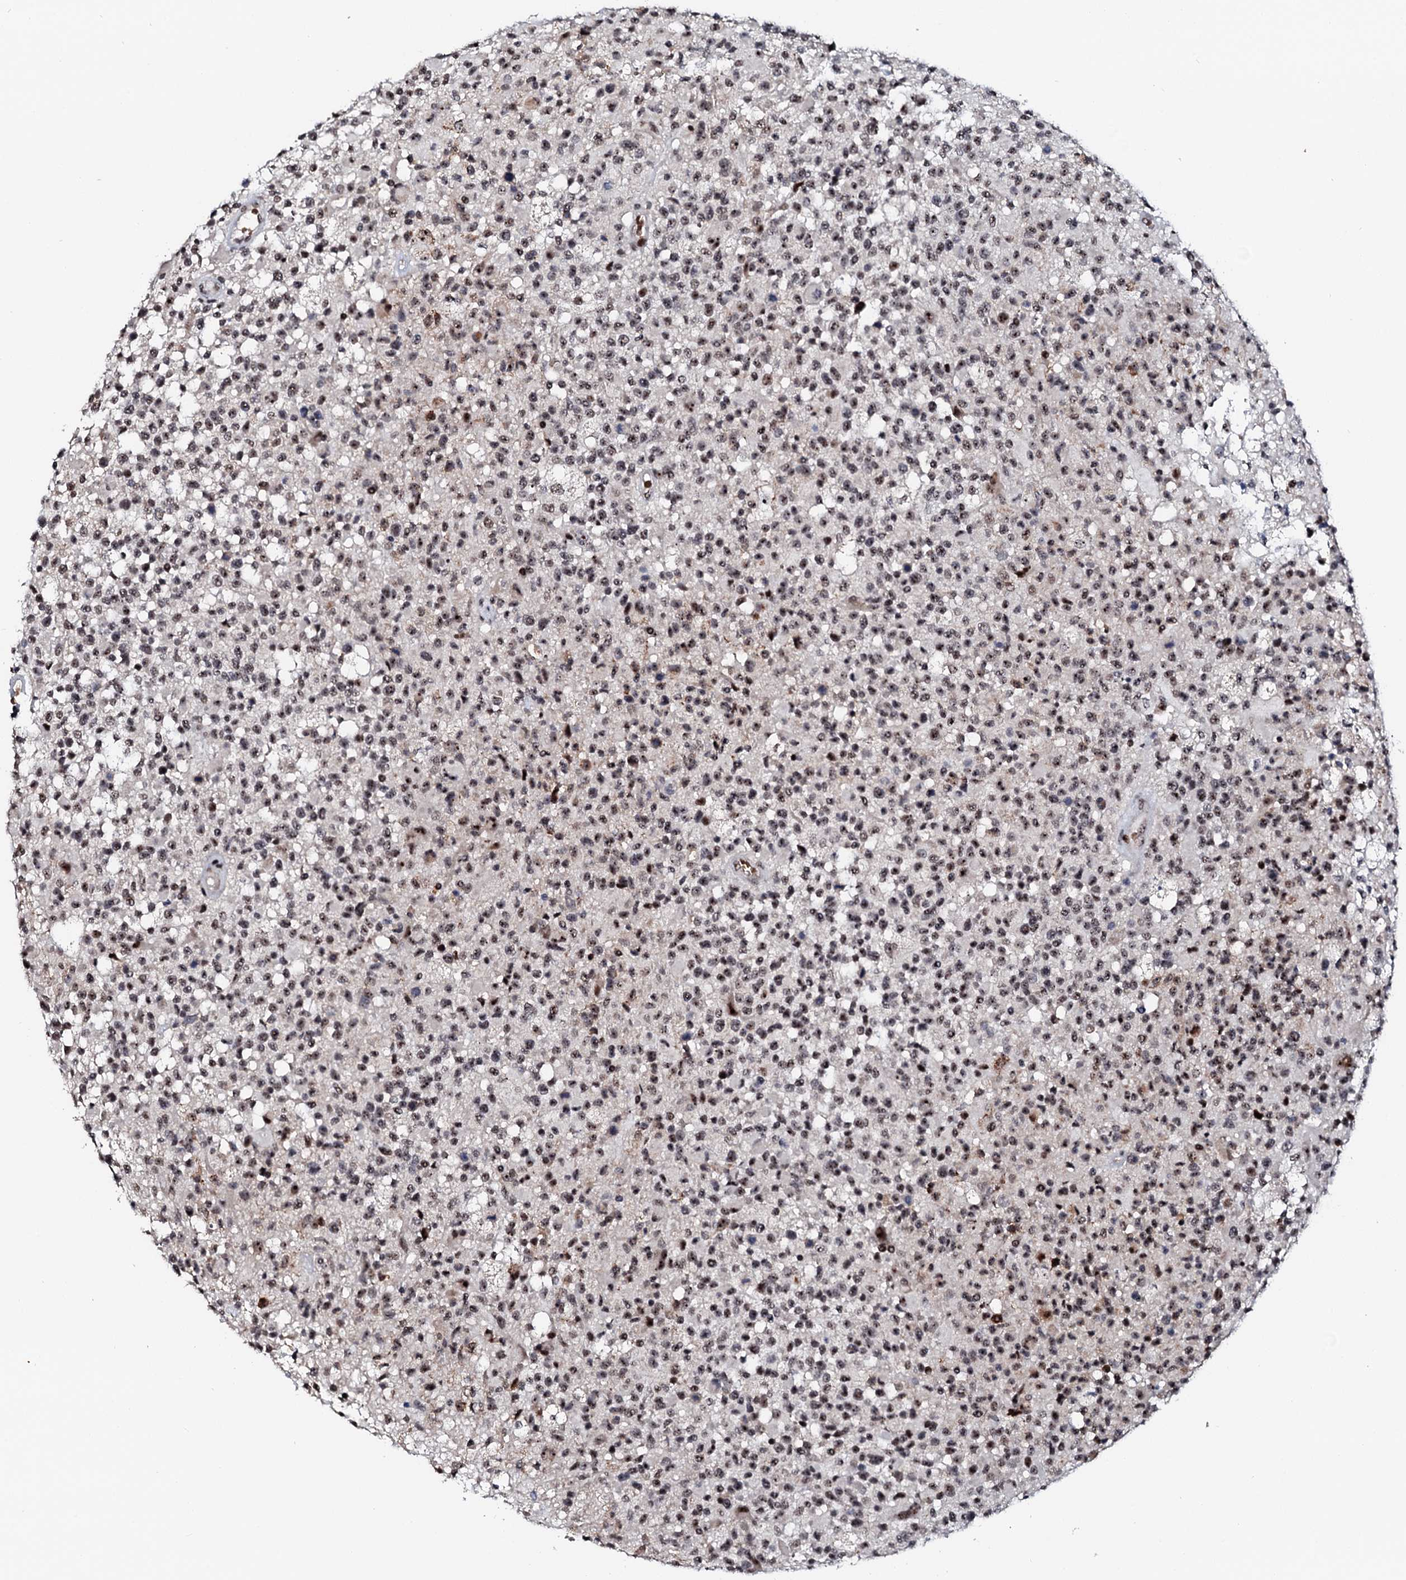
{"staining": {"intensity": "moderate", "quantity": ">75%", "location": "nuclear"}, "tissue": "glioma", "cell_type": "Tumor cells", "image_type": "cancer", "snomed": [{"axis": "morphology", "description": "Glioma, malignant, High grade"}, {"axis": "morphology", "description": "Glioblastoma, NOS"}, {"axis": "topography", "description": "Brain"}], "caption": "Glioma tissue demonstrates moderate nuclear expression in about >75% of tumor cells", "gene": "NEUROG3", "patient": {"sex": "male", "age": 60}}